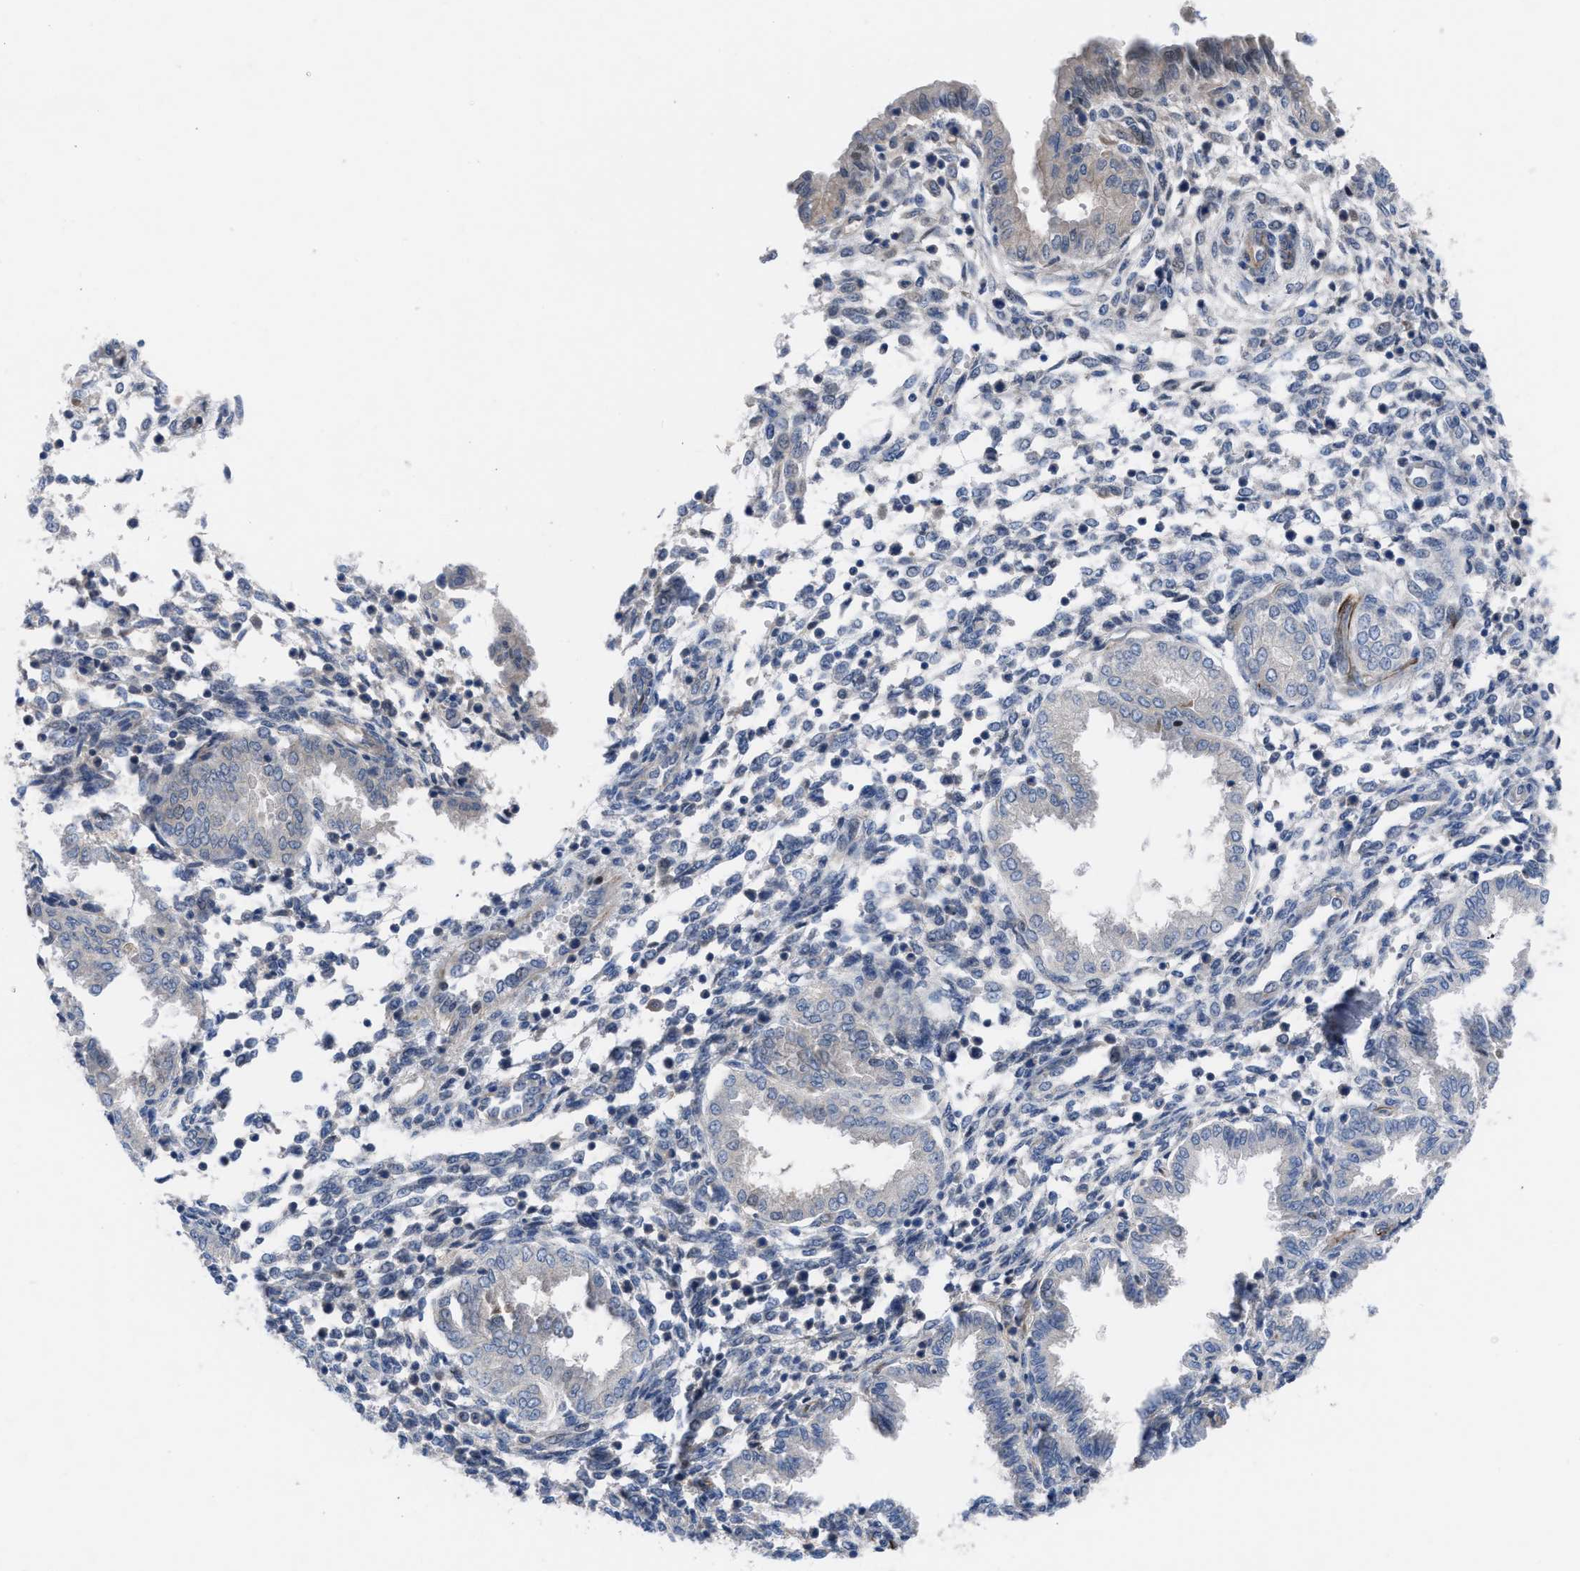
{"staining": {"intensity": "negative", "quantity": "none", "location": "none"}, "tissue": "endometrium", "cell_type": "Cells in endometrial stroma", "image_type": "normal", "snomed": [{"axis": "morphology", "description": "Normal tissue, NOS"}, {"axis": "topography", "description": "Endometrium"}], "caption": "Cells in endometrial stroma show no significant protein staining in benign endometrium.", "gene": "IL17RE", "patient": {"sex": "female", "age": 33}}